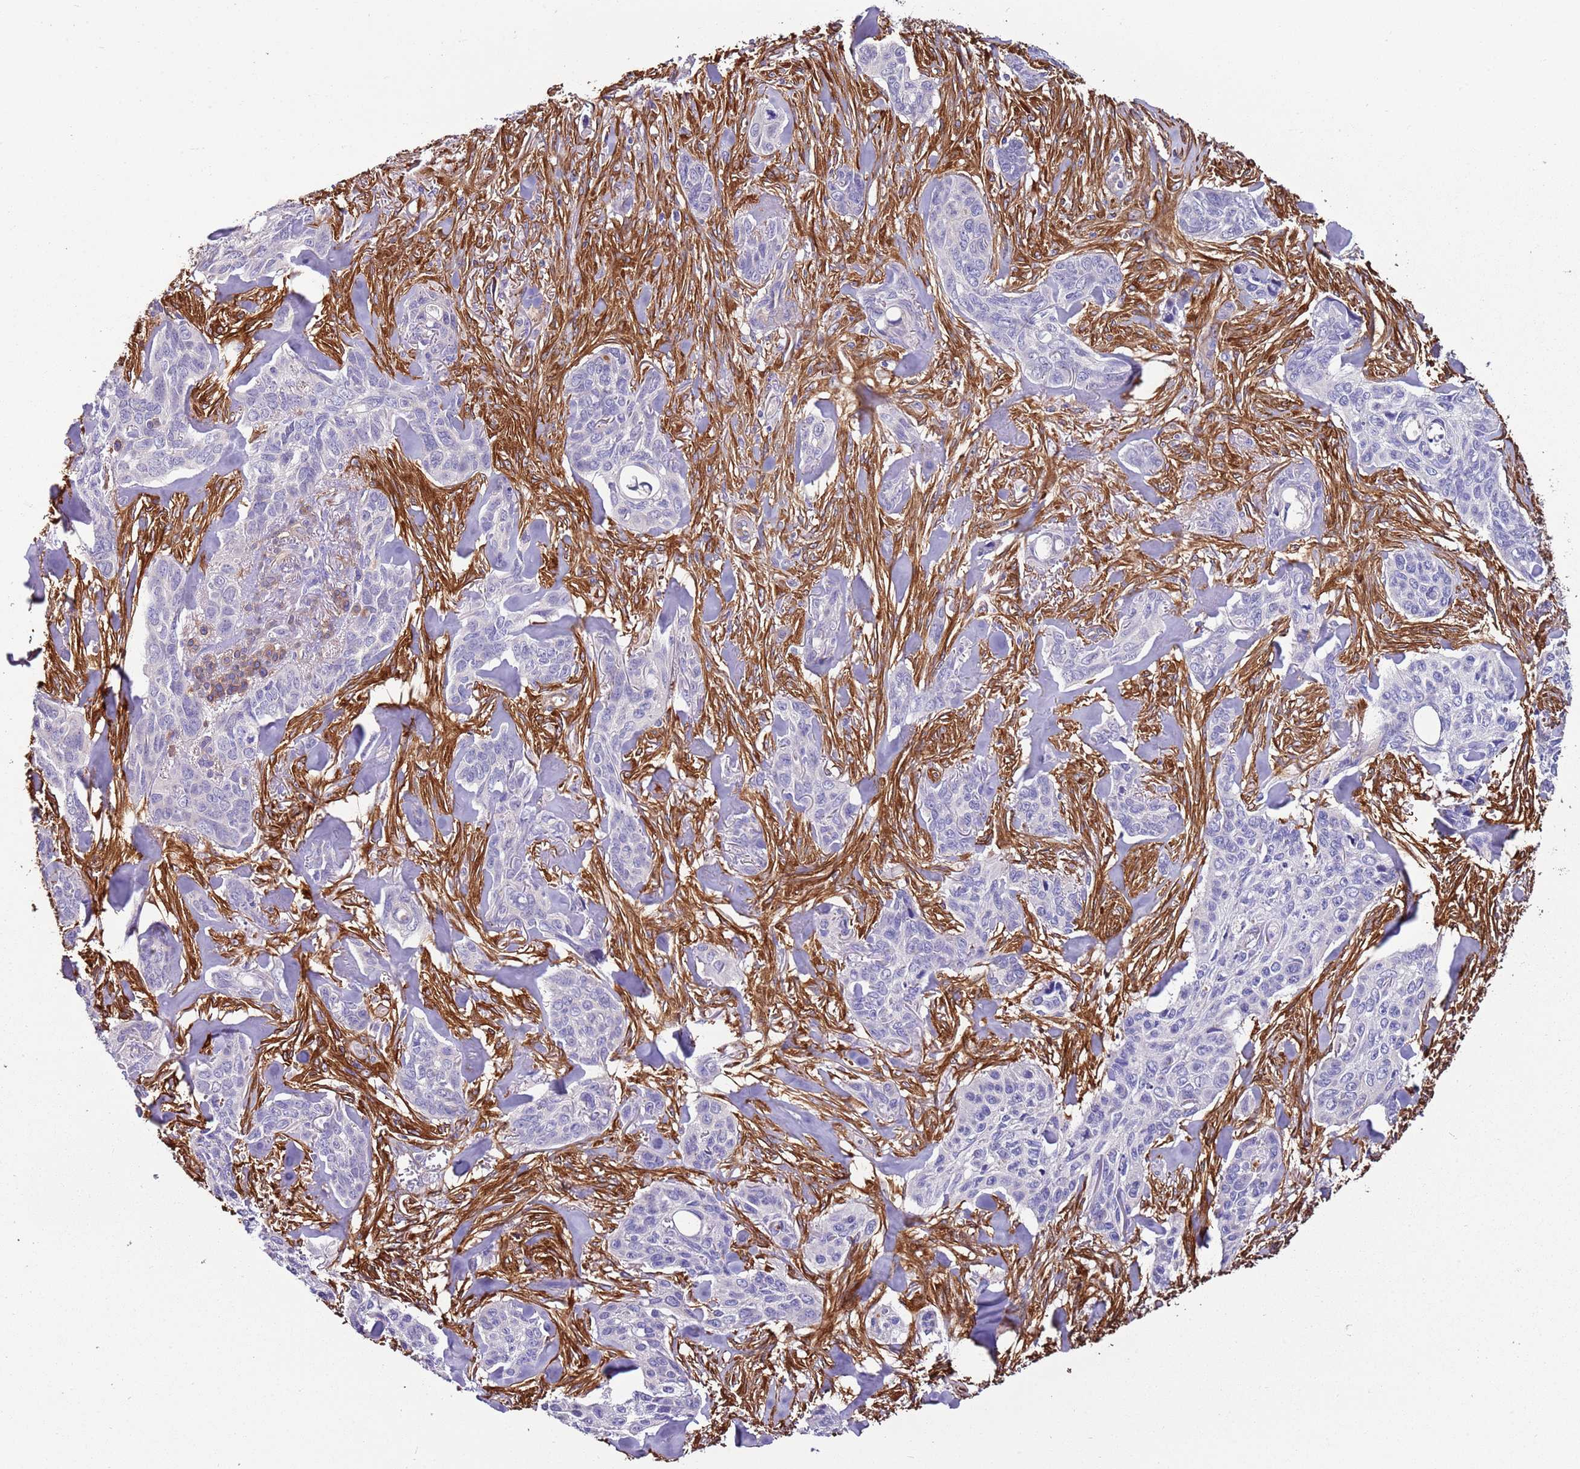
{"staining": {"intensity": "negative", "quantity": "none", "location": "none"}, "tissue": "skin cancer", "cell_type": "Tumor cells", "image_type": "cancer", "snomed": [{"axis": "morphology", "description": "Basal cell carcinoma"}, {"axis": "topography", "description": "Skin"}], "caption": "This is an immunohistochemistry micrograph of skin basal cell carcinoma. There is no positivity in tumor cells.", "gene": "FAM174C", "patient": {"sex": "male", "age": 86}}